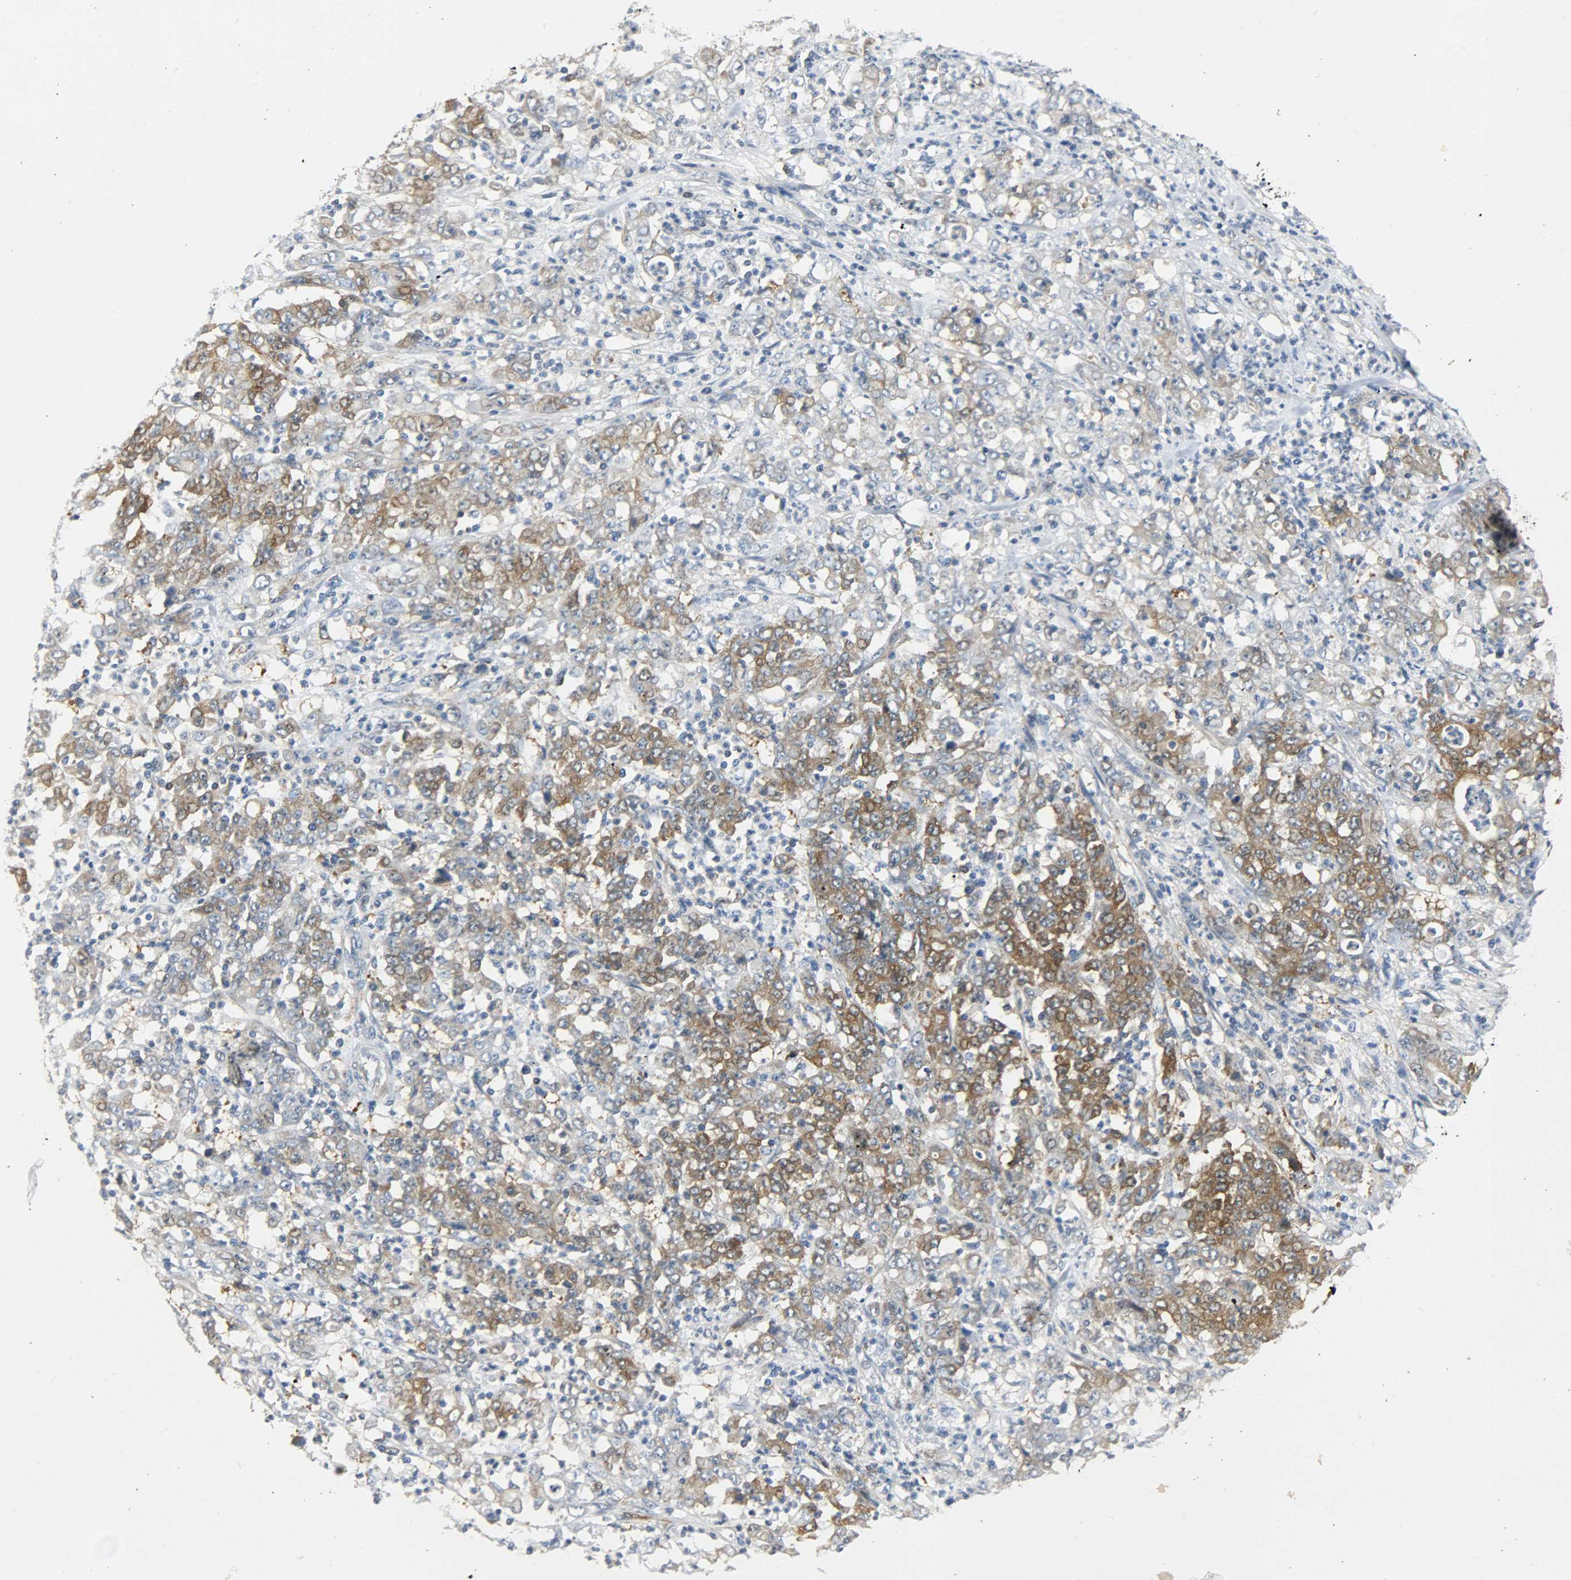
{"staining": {"intensity": "moderate", "quantity": ">75%", "location": "cytoplasmic/membranous"}, "tissue": "stomach cancer", "cell_type": "Tumor cells", "image_type": "cancer", "snomed": [{"axis": "morphology", "description": "Adenocarcinoma, NOS"}, {"axis": "topography", "description": "Stomach, lower"}], "caption": "An immunohistochemistry histopathology image of tumor tissue is shown. Protein staining in brown labels moderate cytoplasmic/membranous positivity in adenocarcinoma (stomach) within tumor cells.", "gene": "EIF4EBP1", "patient": {"sex": "female", "age": 71}}